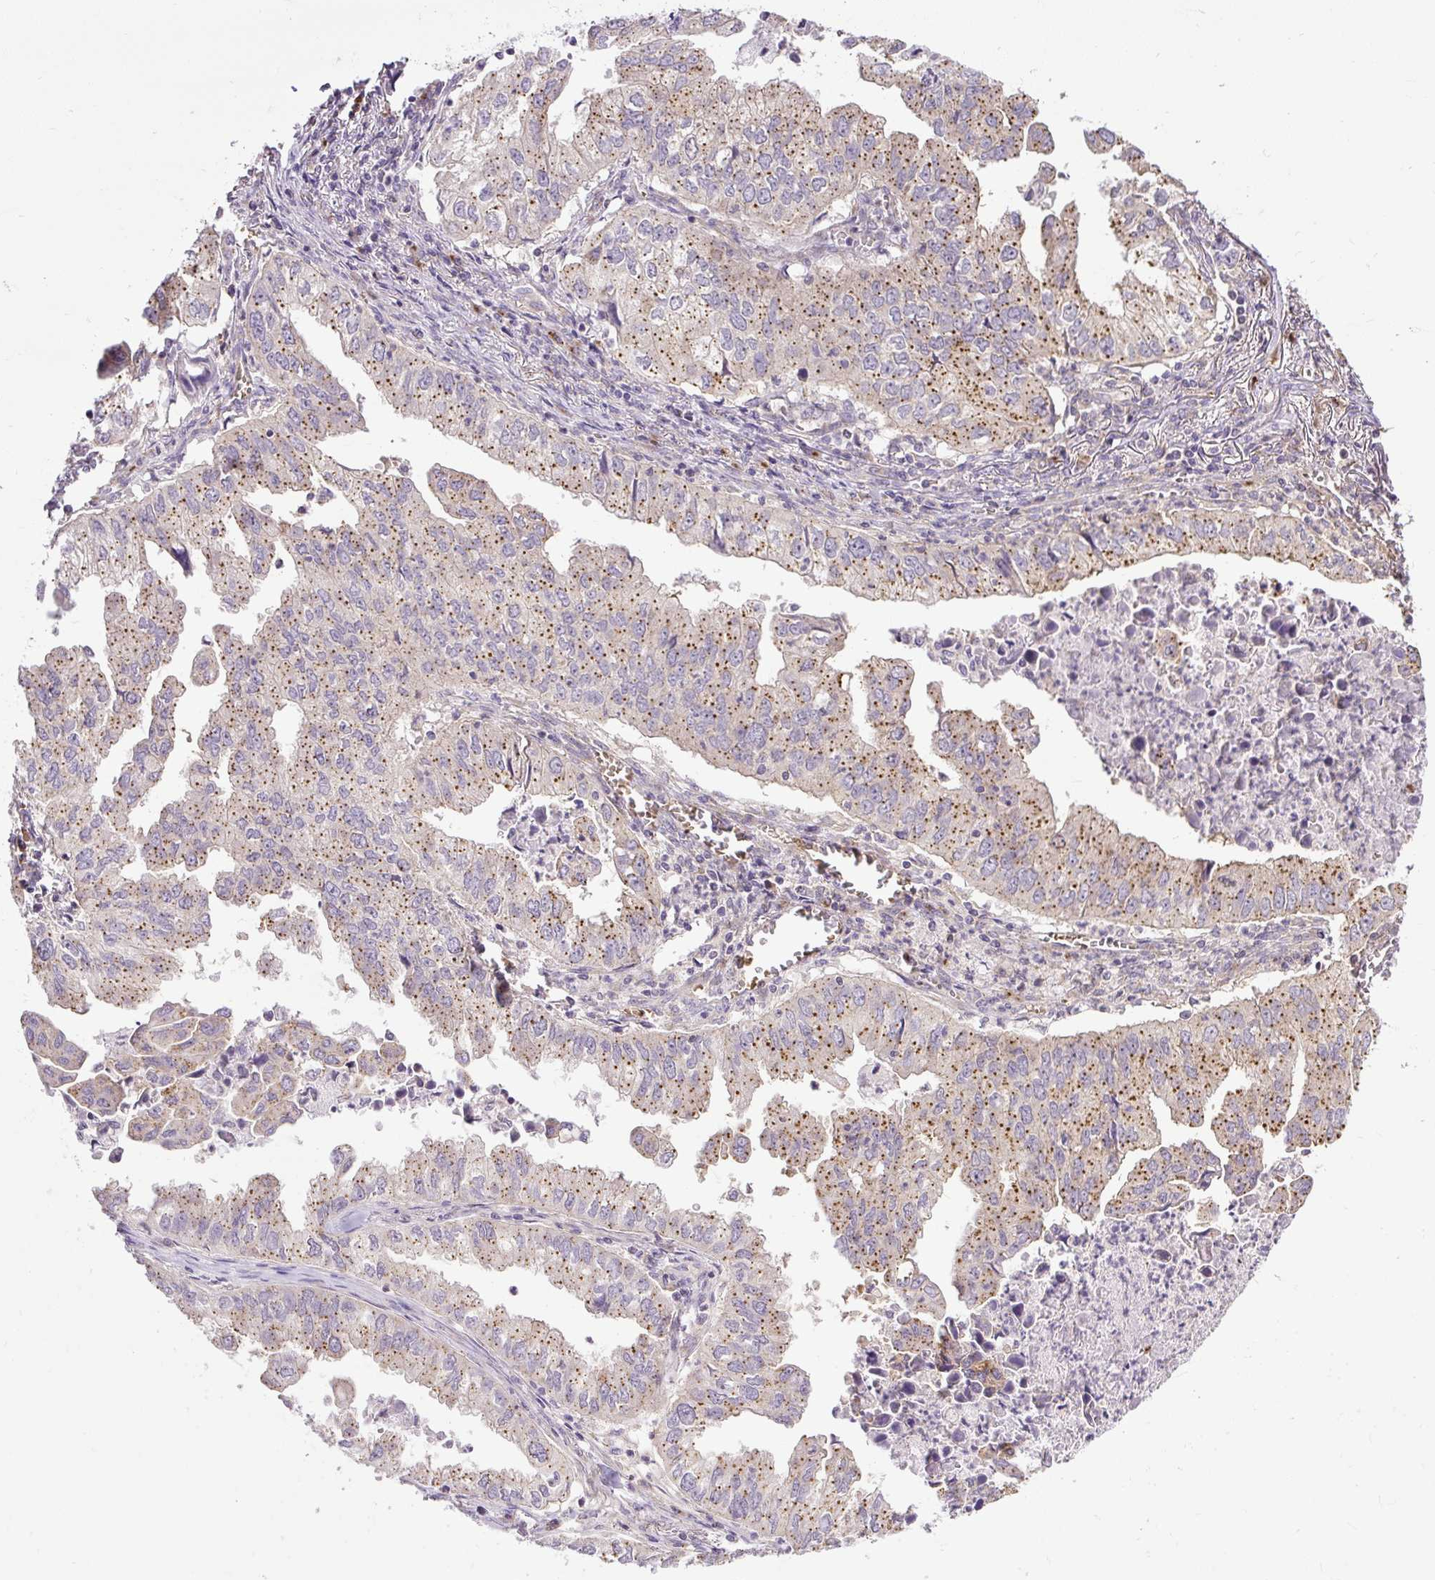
{"staining": {"intensity": "moderate", "quantity": ">75%", "location": "cytoplasmic/membranous"}, "tissue": "lung cancer", "cell_type": "Tumor cells", "image_type": "cancer", "snomed": [{"axis": "morphology", "description": "Adenocarcinoma, NOS"}, {"axis": "topography", "description": "Lung"}], "caption": "An IHC photomicrograph of neoplastic tissue is shown. Protein staining in brown highlights moderate cytoplasmic/membranous positivity in adenocarcinoma (lung) within tumor cells. (Stains: DAB (3,3'-diaminobenzidine) in brown, nuclei in blue, Microscopy: brightfield microscopy at high magnification).", "gene": "SMC4", "patient": {"sex": "male", "age": 48}}